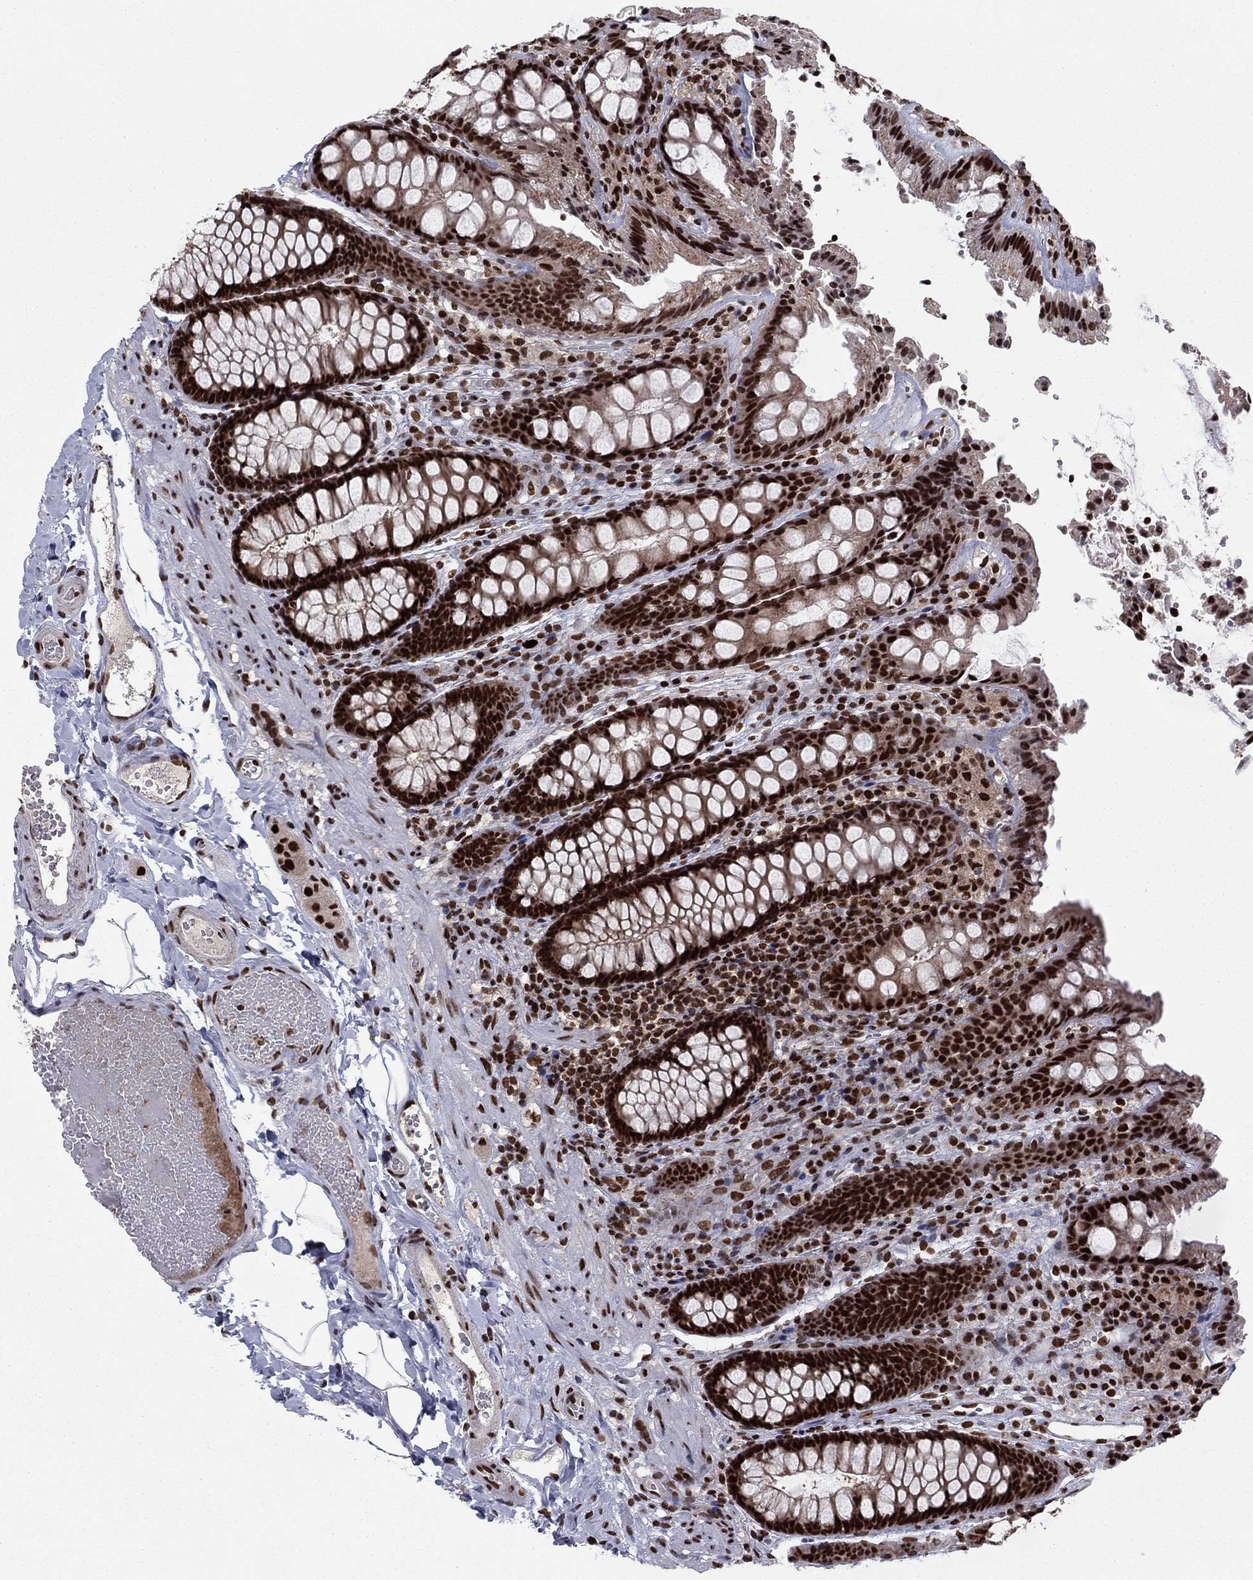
{"staining": {"intensity": "strong", "quantity": ">75%", "location": "nuclear"}, "tissue": "colon", "cell_type": "Endothelial cells", "image_type": "normal", "snomed": [{"axis": "morphology", "description": "Normal tissue, NOS"}, {"axis": "topography", "description": "Colon"}], "caption": "DAB immunohistochemical staining of benign human colon reveals strong nuclear protein staining in approximately >75% of endothelial cells. The protein is stained brown, and the nuclei are stained in blue (DAB IHC with brightfield microscopy, high magnification).", "gene": "USP54", "patient": {"sex": "female", "age": 86}}